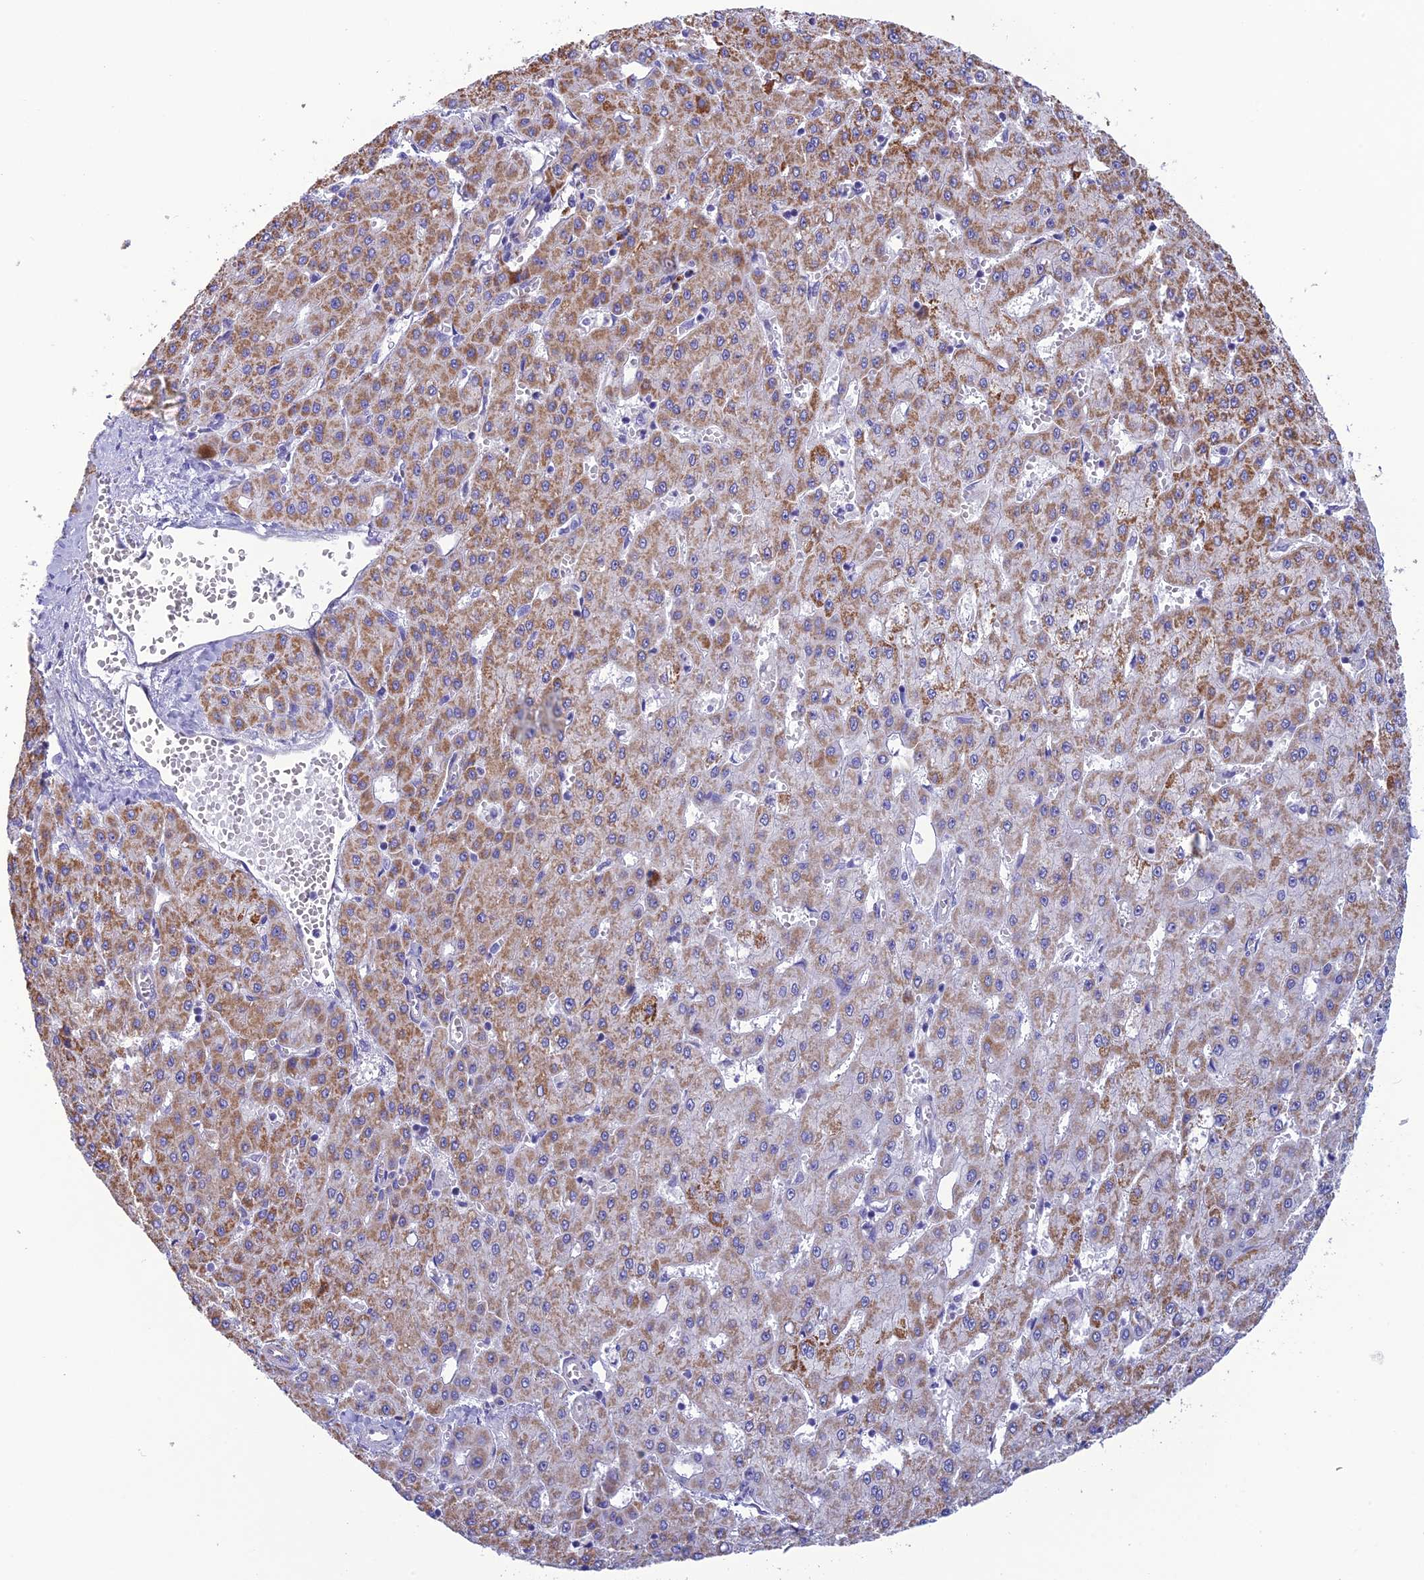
{"staining": {"intensity": "moderate", "quantity": ">75%", "location": "cytoplasmic/membranous"}, "tissue": "liver cancer", "cell_type": "Tumor cells", "image_type": "cancer", "snomed": [{"axis": "morphology", "description": "Carcinoma, Hepatocellular, NOS"}, {"axis": "topography", "description": "Liver"}], "caption": "Protein staining exhibits moderate cytoplasmic/membranous positivity in about >75% of tumor cells in liver cancer. (IHC, brightfield microscopy, high magnification).", "gene": "POMGNT1", "patient": {"sex": "male", "age": 47}}